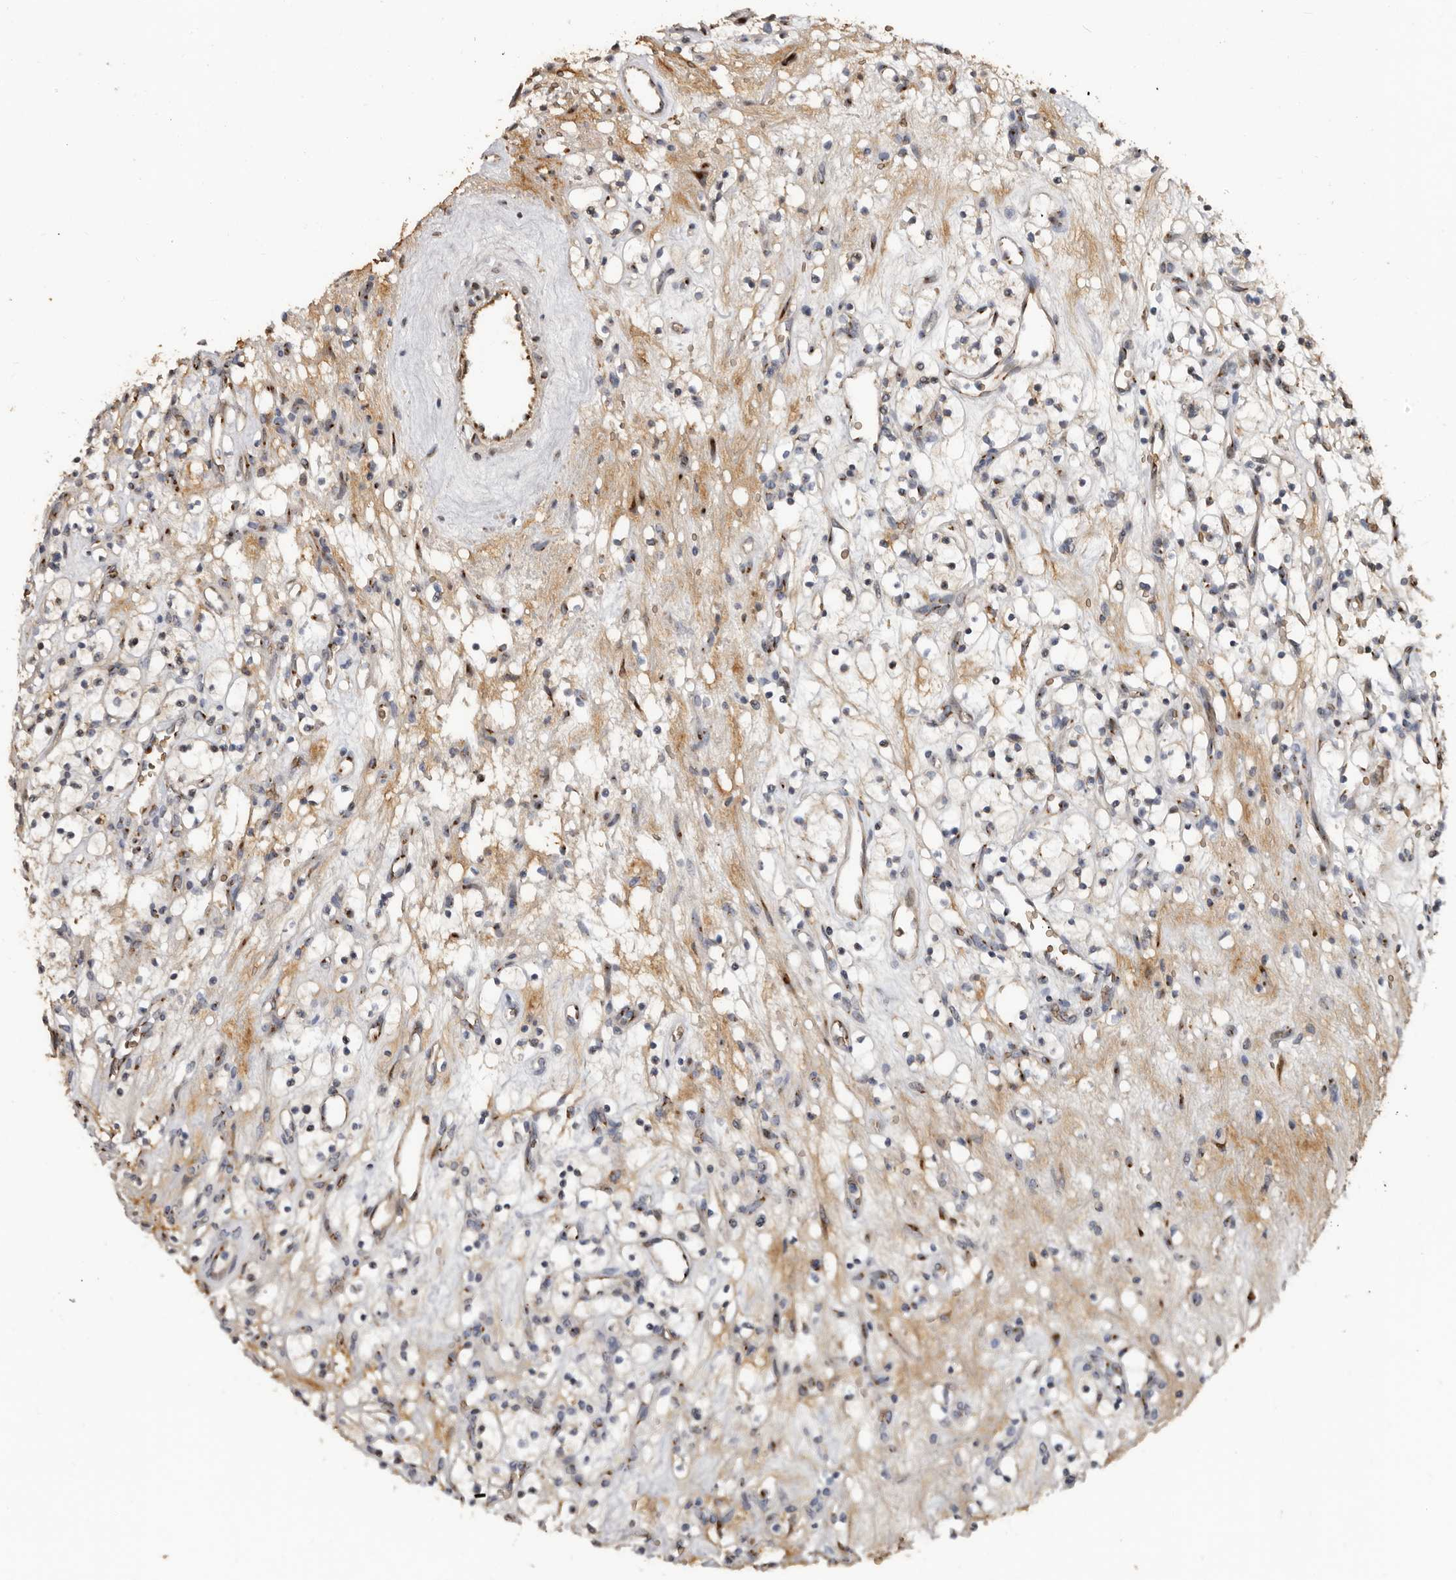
{"staining": {"intensity": "negative", "quantity": "none", "location": "none"}, "tissue": "renal cancer", "cell_type": "Tumor cells", "image_type": "cancer", "snomed": [{"axis": "morphology", "description": "Adenocarcinoma, NOS"}, {"axis": "topography", "description": "Kidney"}], "caption": "The image reveals no significant expression in tumor cells of renal cancer (adenocarcinoma).", "gene": "ENTREP1", "patient": {"sex": "female", "age": 57}}